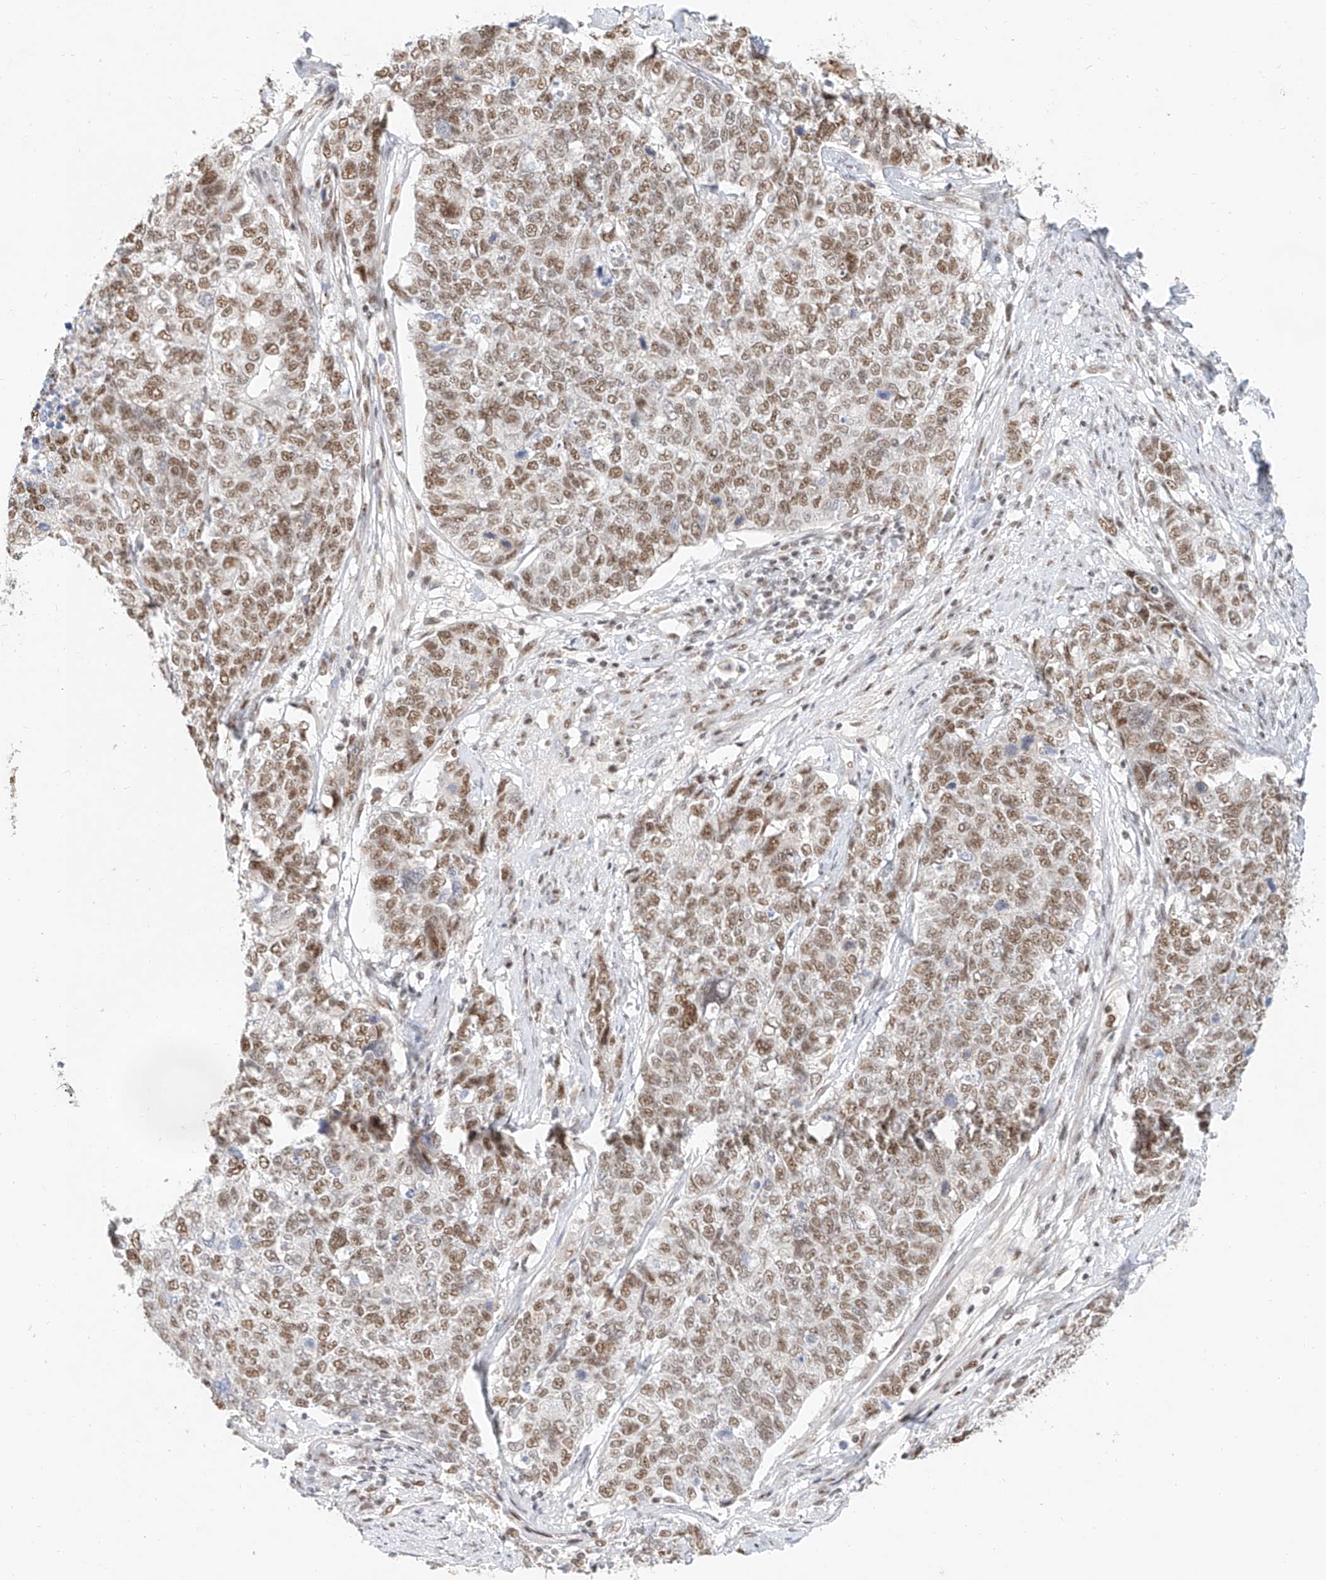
{"staining": {"intensity": "moderate", "quantity": ">75%", "location": "nuclear"}, "tissue": "cervical cancer", "cell_type": "Tumor cells", "image_type": "cancer", "snomed": [{"axis": "morphology", "description": "Squamous cell carcinoma, NOS"}, {"axis": "topography", "description": "Cervix"}], "caption": "Immunohistochemistry (IHC) (DAB (3,3'-diaminobenzidine)) staining of human cervical cancer (squamous cell carcinoma) demonstrates moderate nuclear protein positivity in approximately >75% of tumor cells.", "gene": "CXorf58", "patient": {"sex": "female", "age": 63}}